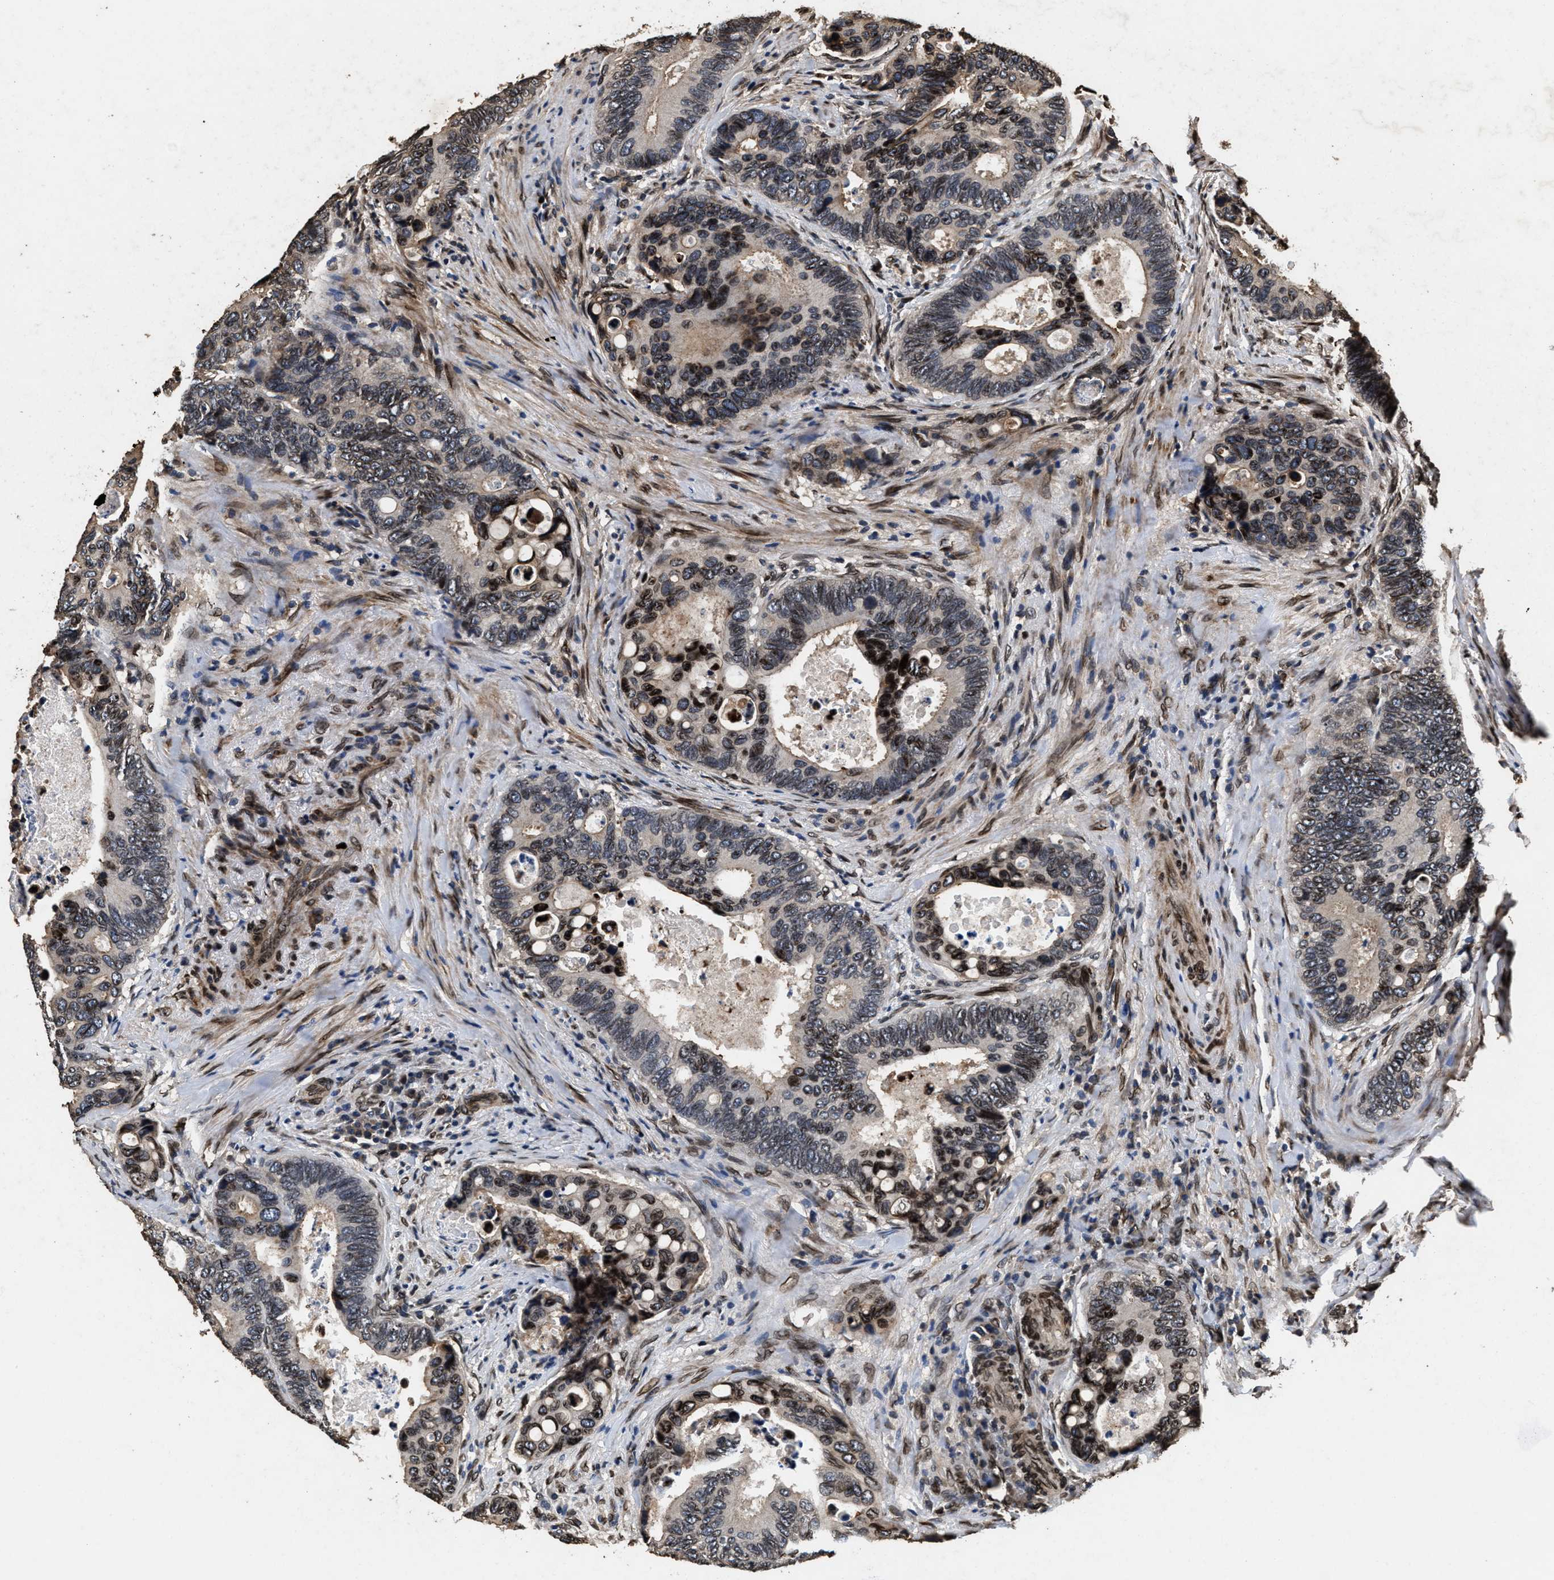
{"staining": {"intensity": "strong", "quantity": "25%-75%", "location": "nuclear"}, "tissue": "colorectal cancer", "cell_type": "Tumor cells", "image_type": "cancer", "snomed": [{"axis": "morphology", "description": "Inflammation, NOS"}, {"axis": "morphology", "description": "Adenocarcinoma, NOS"}, {"axis": "topography", "description": "Colon"}], "caption": "Protein expression analysis of colorectal cancer shows strong nuclear expression in about 25%-75% of tumor cells. The staining is performed using DAB brown chromogen to label protein expression. The nuclei are counter-stained blue using hematoxylin.", "gene": "ACCS", "patient": {"sex": "male", "age": 72}}